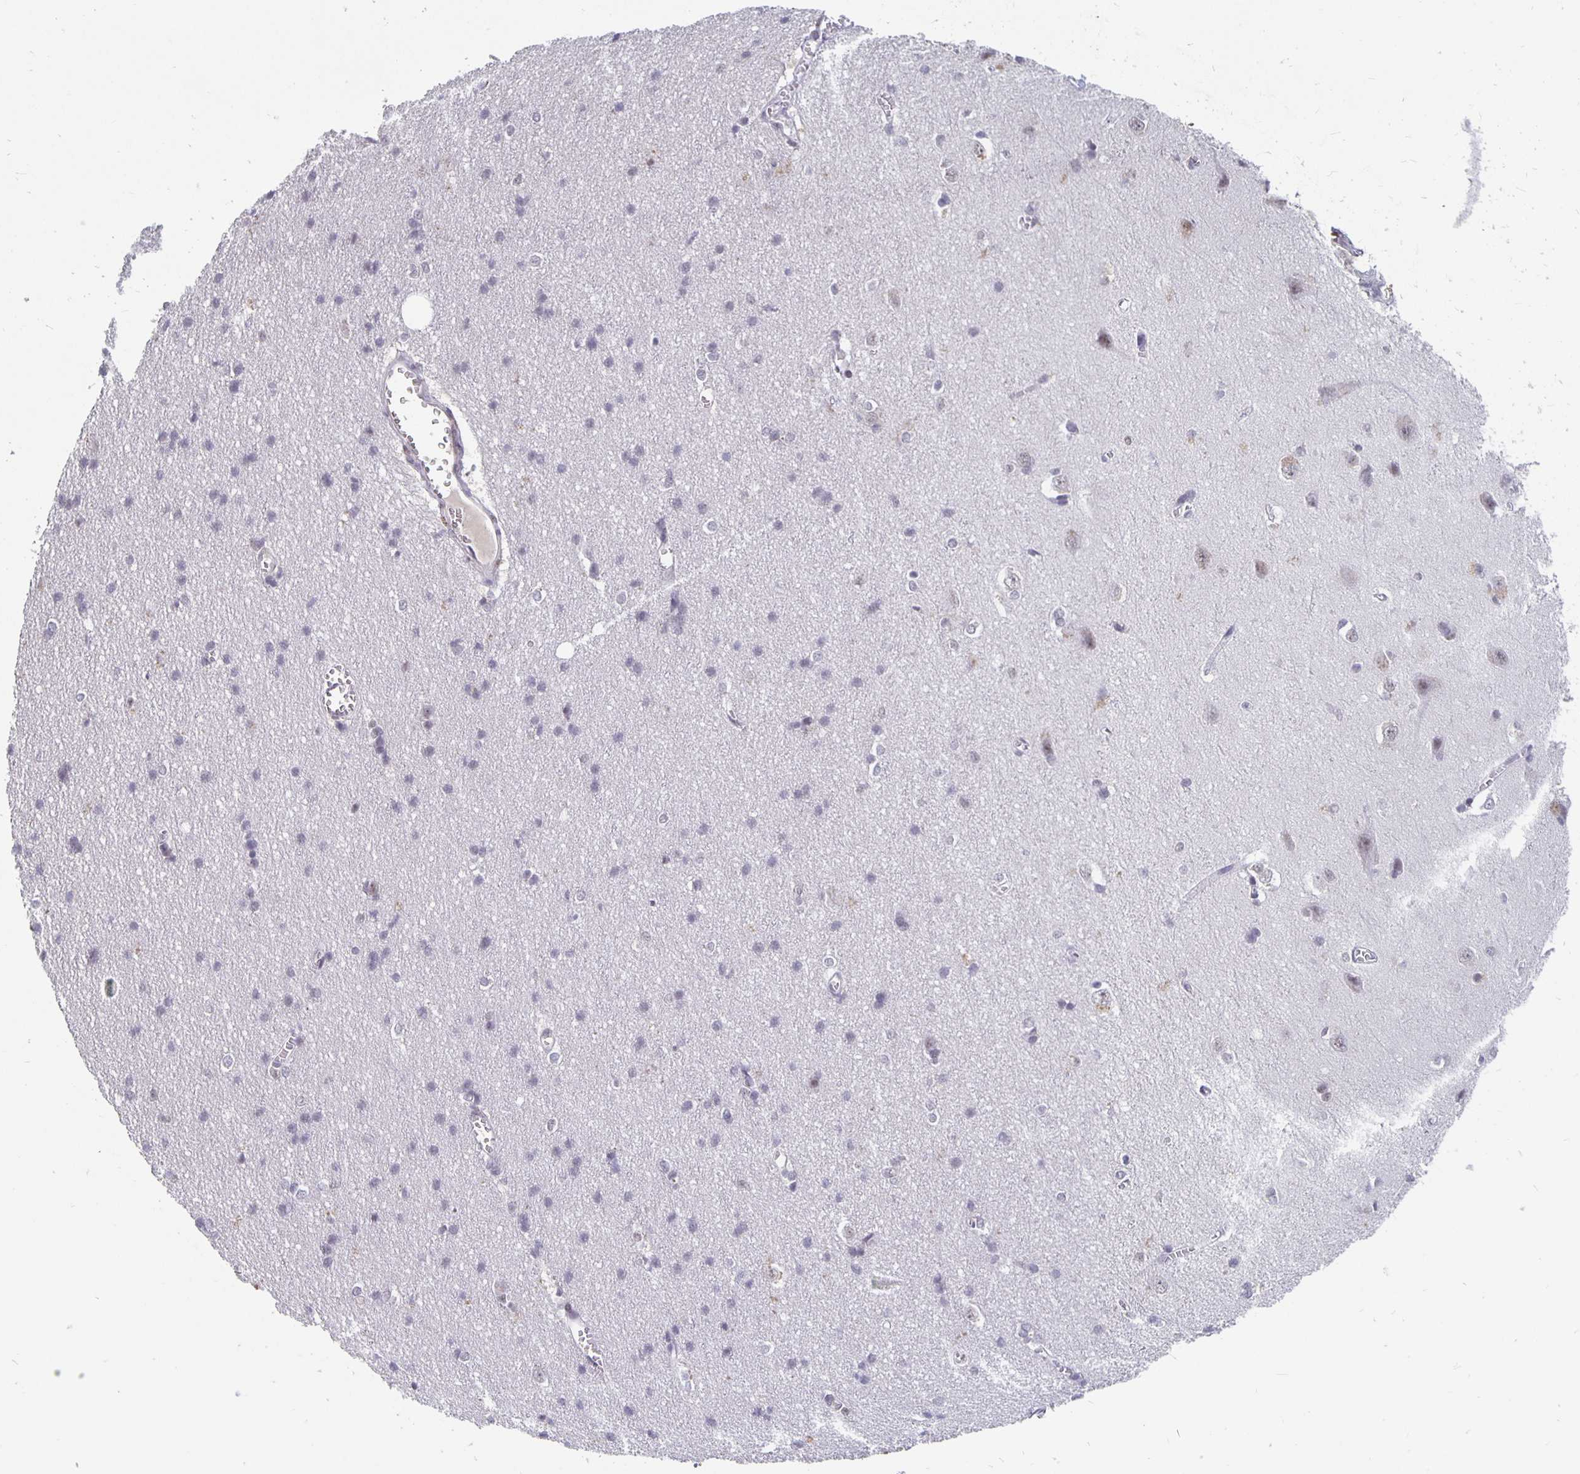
{"staining": {"intensity": "negative", "quantity": "none", "location": "none"}, "tissue": "cerebral cortex", "cell_type": "Endothelial cells", "image_type": "normal", "snomed": [{"axis": "morphology", "description": "Normal tissue, NOS"}, {"axis": "topography", "description": "Cerebral cortex"}], "caption": "This photomicrograph is of normal cerebral cortex stained with immunohistochemistry (IHC) to label a protein in brown with the nuclei are counter-stained blue. There is no expression in endothelial cells.", "gene": "ZNF691", "patient": {"sex": "male", "age": 37}}